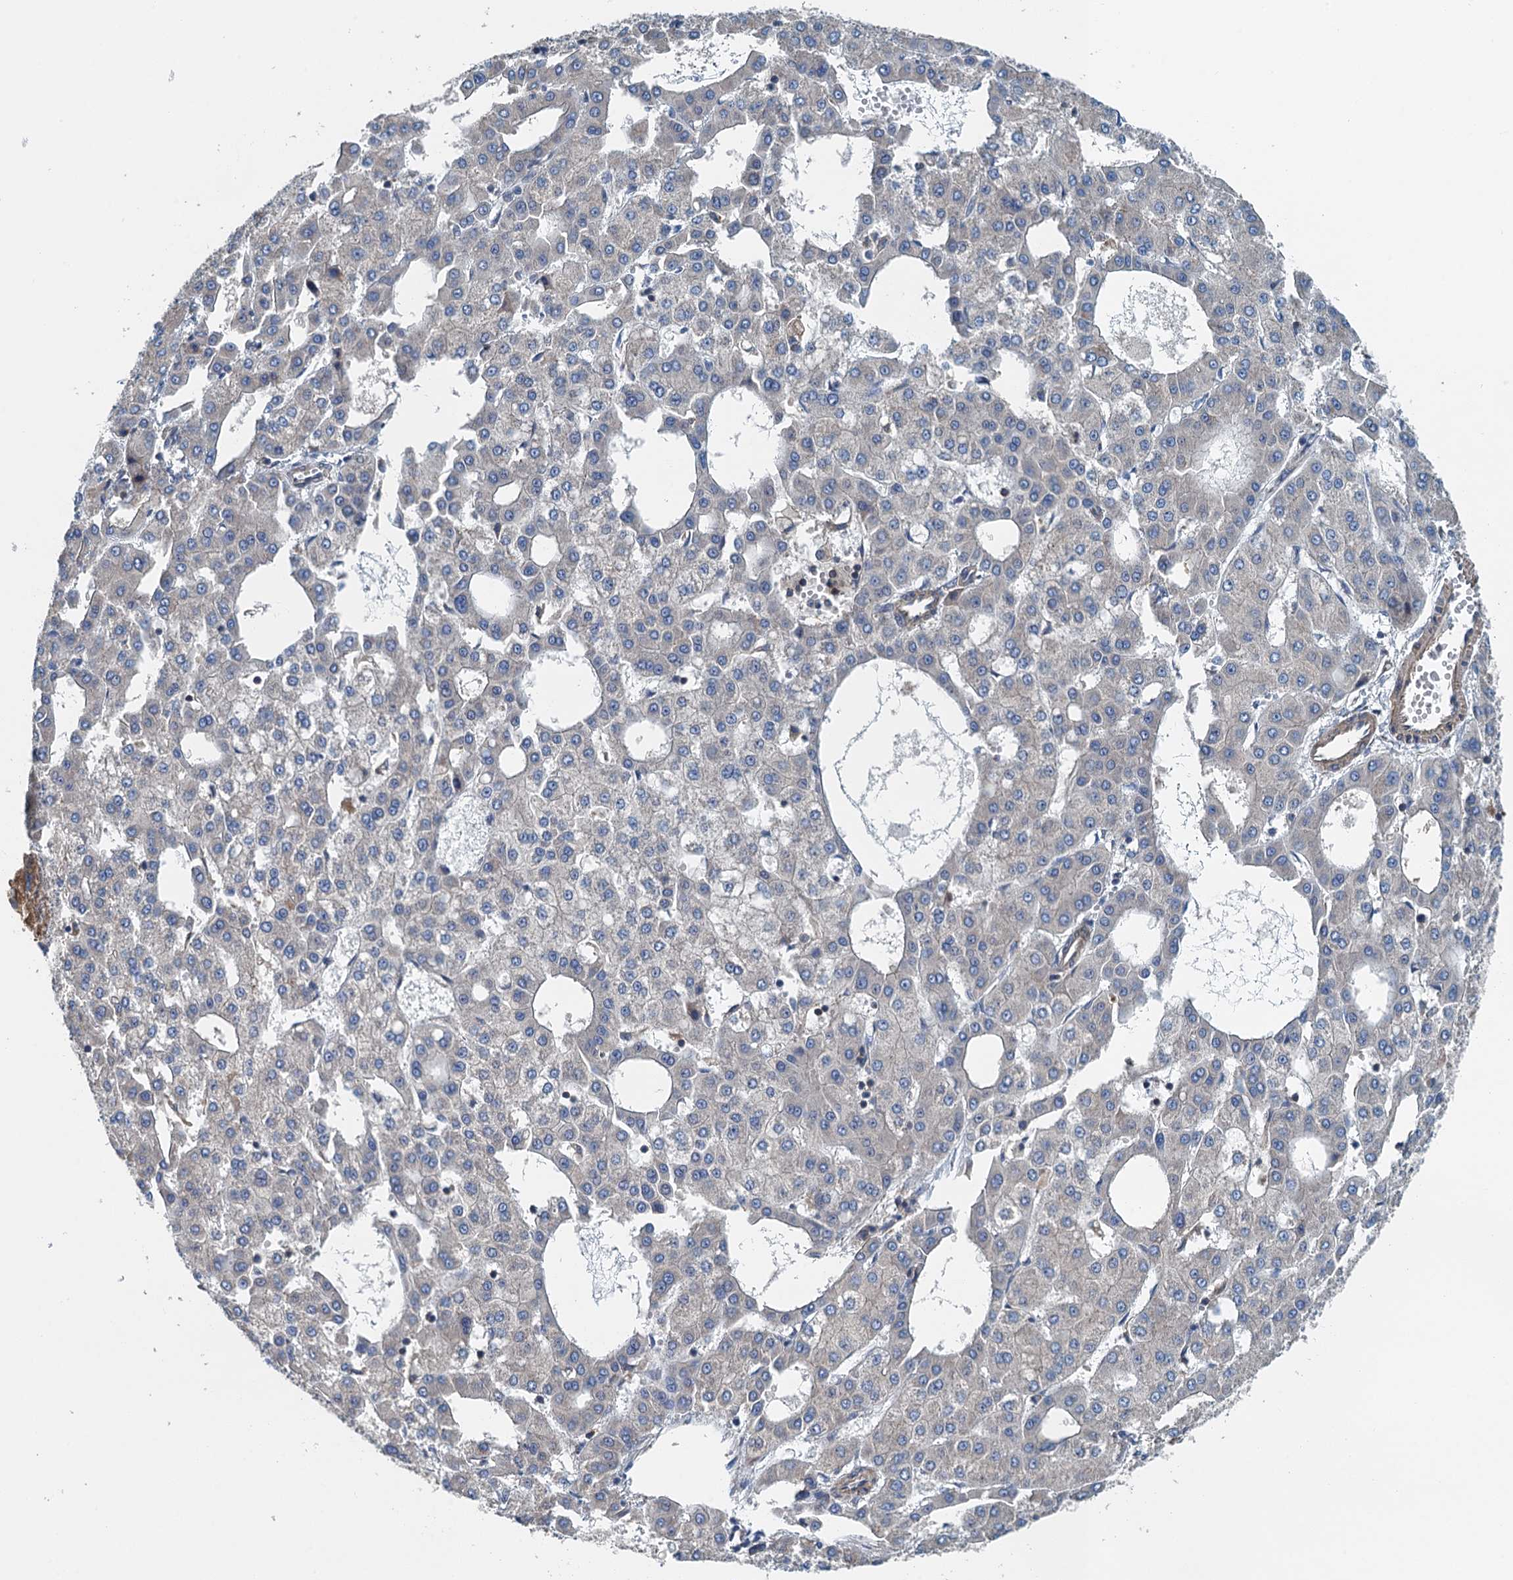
{"staining": {"intensity": "negative", "quantity": "none", "location": "none"}, "tissue": "liver cancer", "cell_type": "Tumor cells", "image_type": "cancer", "snomed": [{"axis": "morphology", "description": "Carcinoma, Hepatocellular, NOS"}, {"axis": "topography", "description": "Liver"}], "caption": "DAB immunohistochemical staining of liver cancer (hepatocellular carcinoma) reveals no significant positivity in tumor cells.", "gene": "PPP1R14D", "patient": {"sex": "male", "age": 47}}